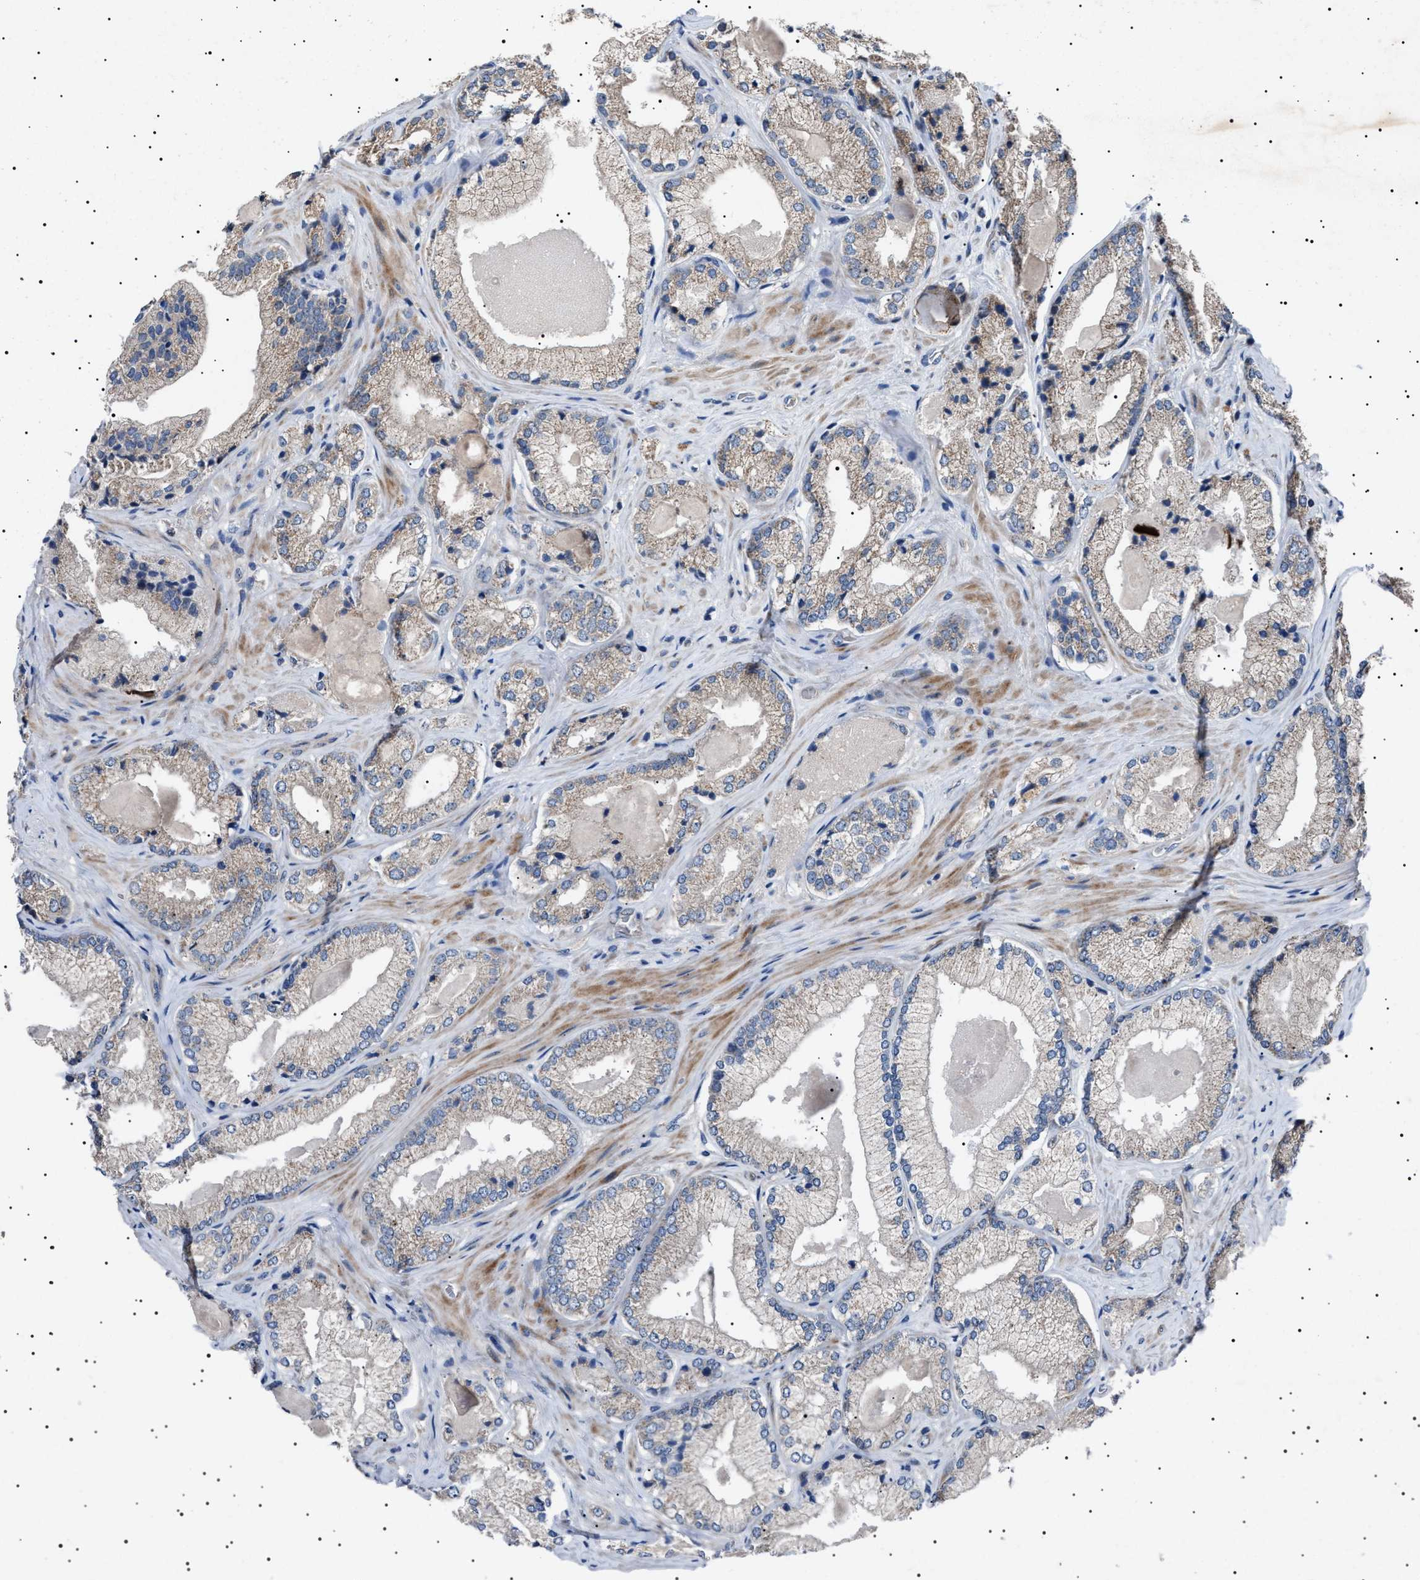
{"staining": {"intensity": "weak", "quantity": "25%-75%", "location": "cytoplasmic/membranous"}, "tissue": "prostate cancer", "cell_type": "Tumor cells", "image_type": "cancer", "snomed": [{"axis": "morphology", "description": "Adenocarcinoma, Low grade"}, {"axis": "topography", "description": "Prostate"}], "caption": "The micrograph displays staining of prostate cancer, revealing weak cytoplasmic/membranous protein expression (brown color) within tumor cells.", "gene": "PTRH1", "patient": {"sex": "male", "age": 65}}